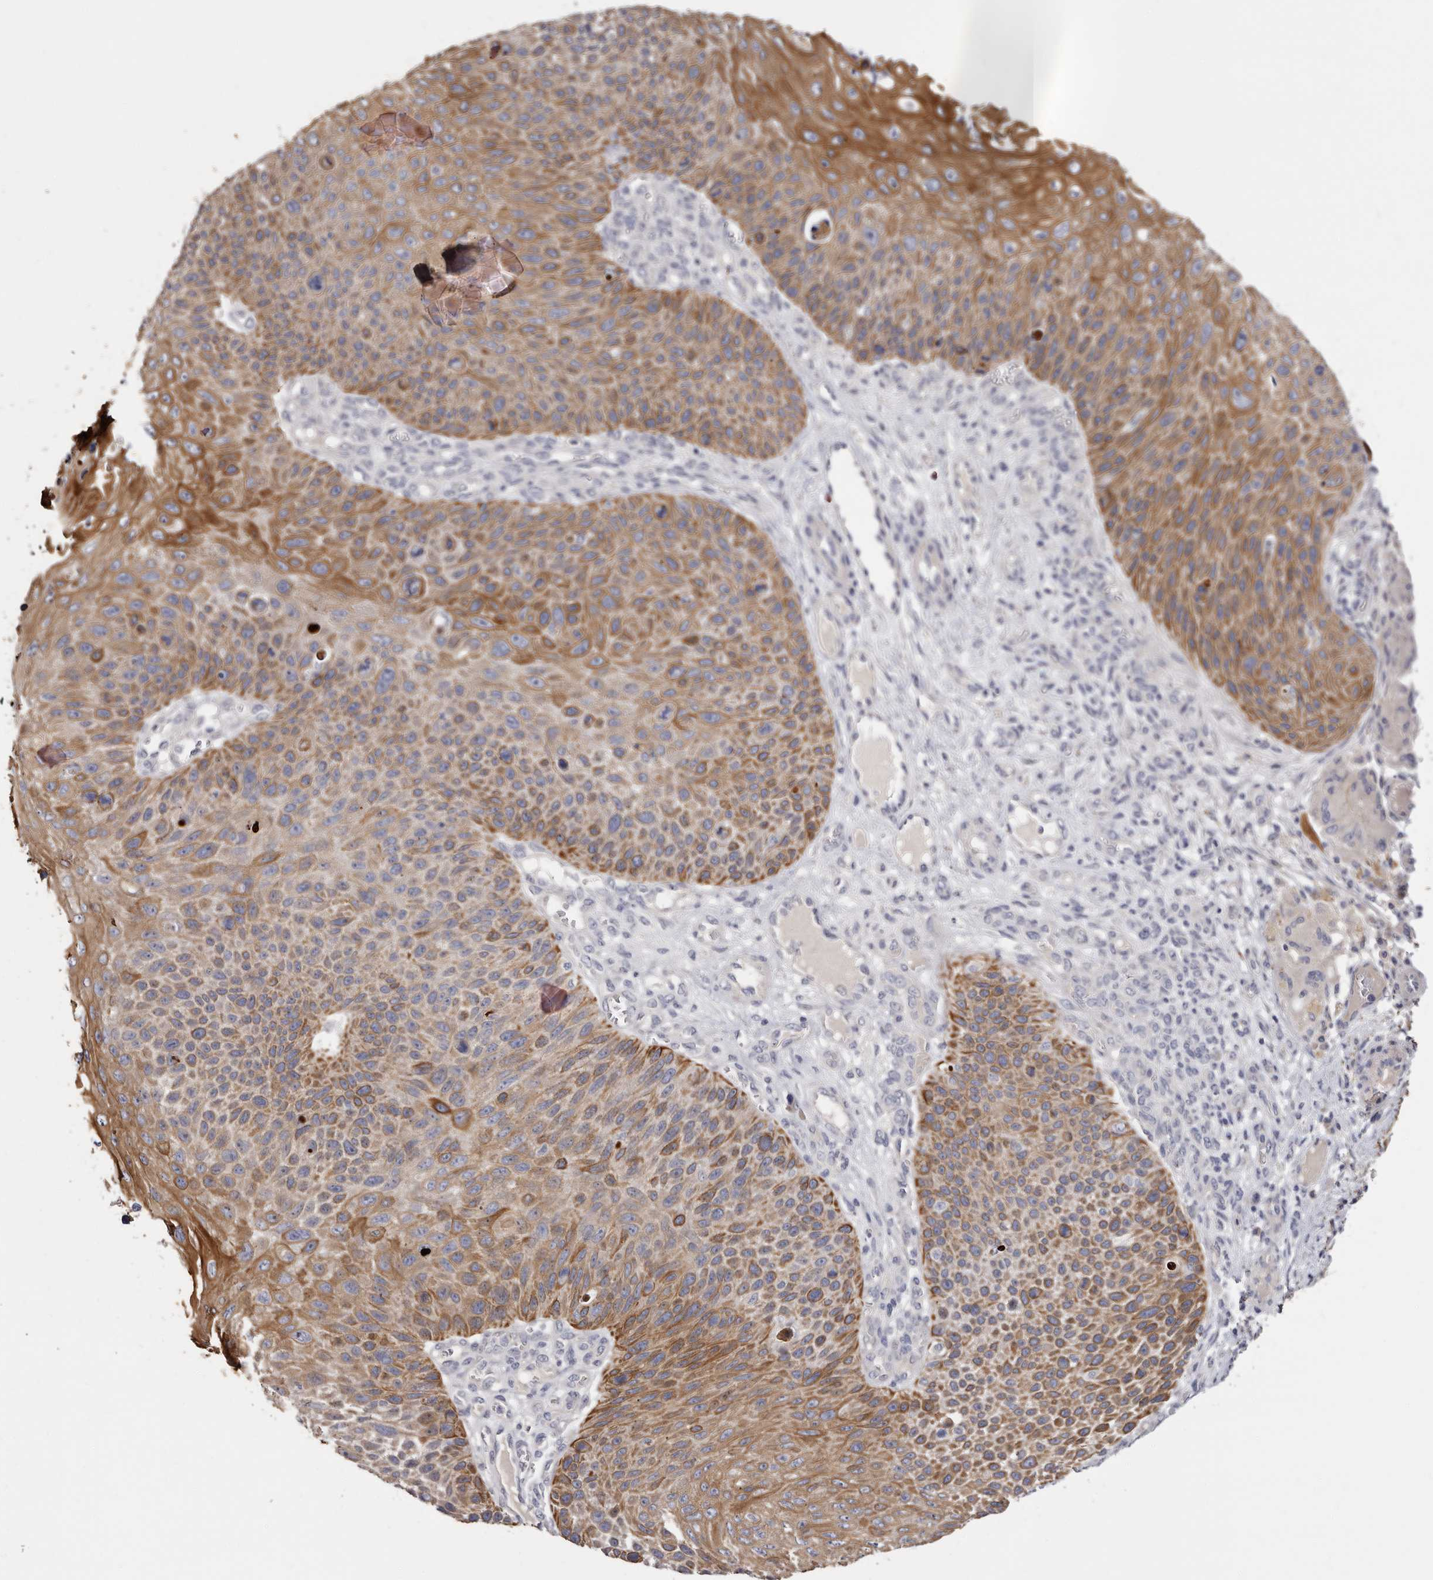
{"staining": {"intensity": "moderate", "quantity": ">75%", "location": "cytoplasmic/membranous"}, "tissue": "skin cancer", "cell_type": "Tumor cells", "image_type": "cancer", "snomed": [{"axis": "morphology", "description": "Squamous cell carcinoma, NOS"}, {"axis": "topography", "description": "Skin"}], "caption": "Skin cancer stained with DAB (3,3'-diaminobenzidine) IHC shows medium levels of moderate cytoplasmic/membranous expression in approximately >75% of tumor cells. The staining was performed using DAB, with brown indicating positive protein expression. Nuclei are stained blue with hematoxylin.", "gene": "STK16", "patient": {"sex": "female", "age": 88}}